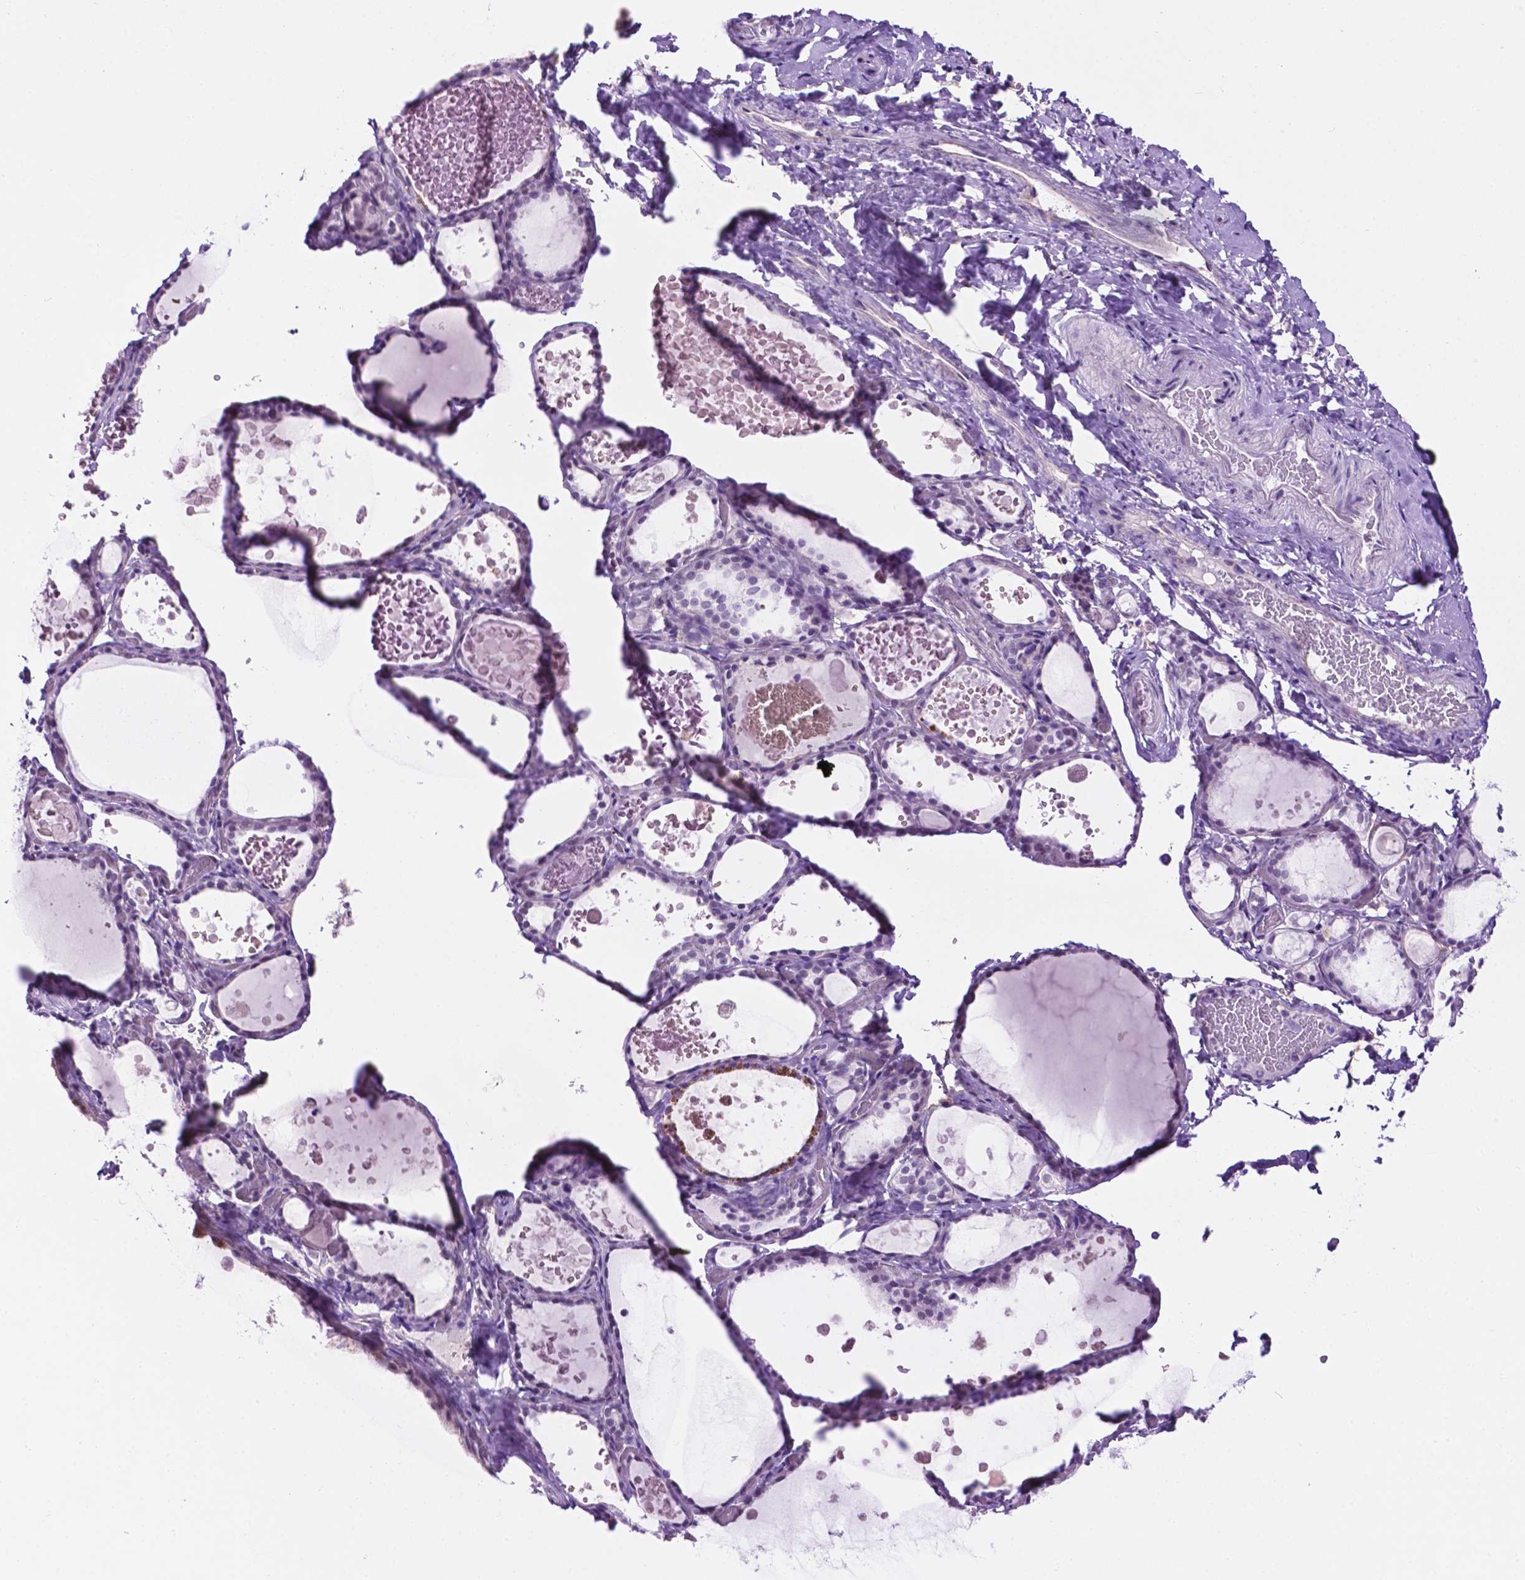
{"staining": {"intensity": "negative", "quantity": "none", "location": "none"}, "tissue": "thyroid gland", "cell_type": "Glandular cells", "image_type": "normal", "snomed": [{"axis": "morphology", "description": "Normal tissue, NOS"}, {"axis": "topography", "description": "Thyroid gland"}], "caption": "IHC micrograph of unremarkable thyroid gland stained for a protein (brown), which reveals no expression in glandular cells. (Immunohistochemistry (ihc), brightfield microscopy, high magnification).", "gene": "TACSTD2", "patient": {"sex": "female", "age": 56}}